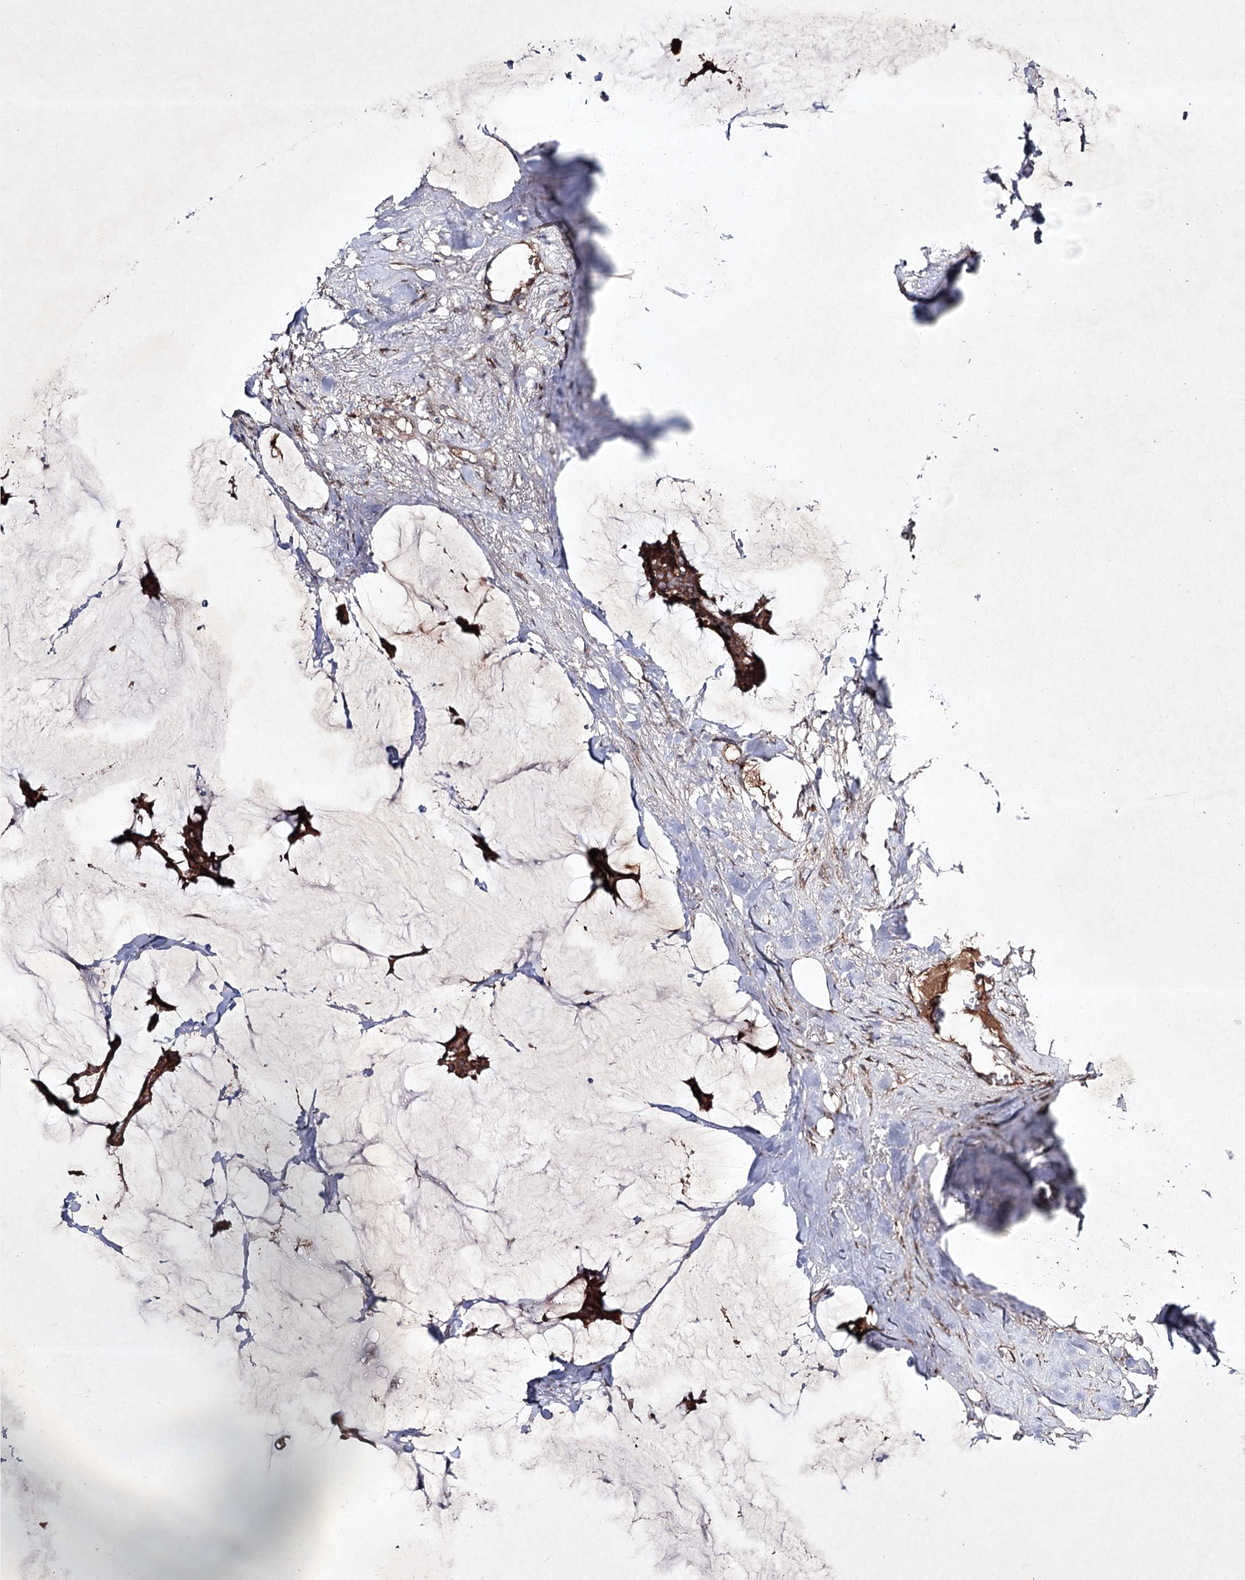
{"staining": {"intensity": "moderate", "quantity": ">75%", "location": "cytoplasmic/membranous"}, "tissue": "breast cancer", "cell_type": "Tumor cells", "image_type": "cancer", "snomed": [{"axis": "morphology", "description": "Duct carcinoma"}, {"axis": "topography", "description": "Breast"}], "caption": "Breast invasive ductal carcinoma was stained to show a protein in brown. There is medium levels of moderate cytoplasmic/membranous staining in about >75% of tumor cells.", "gene": "ALG9", "patient": {"sex": "female", "age": 93}}